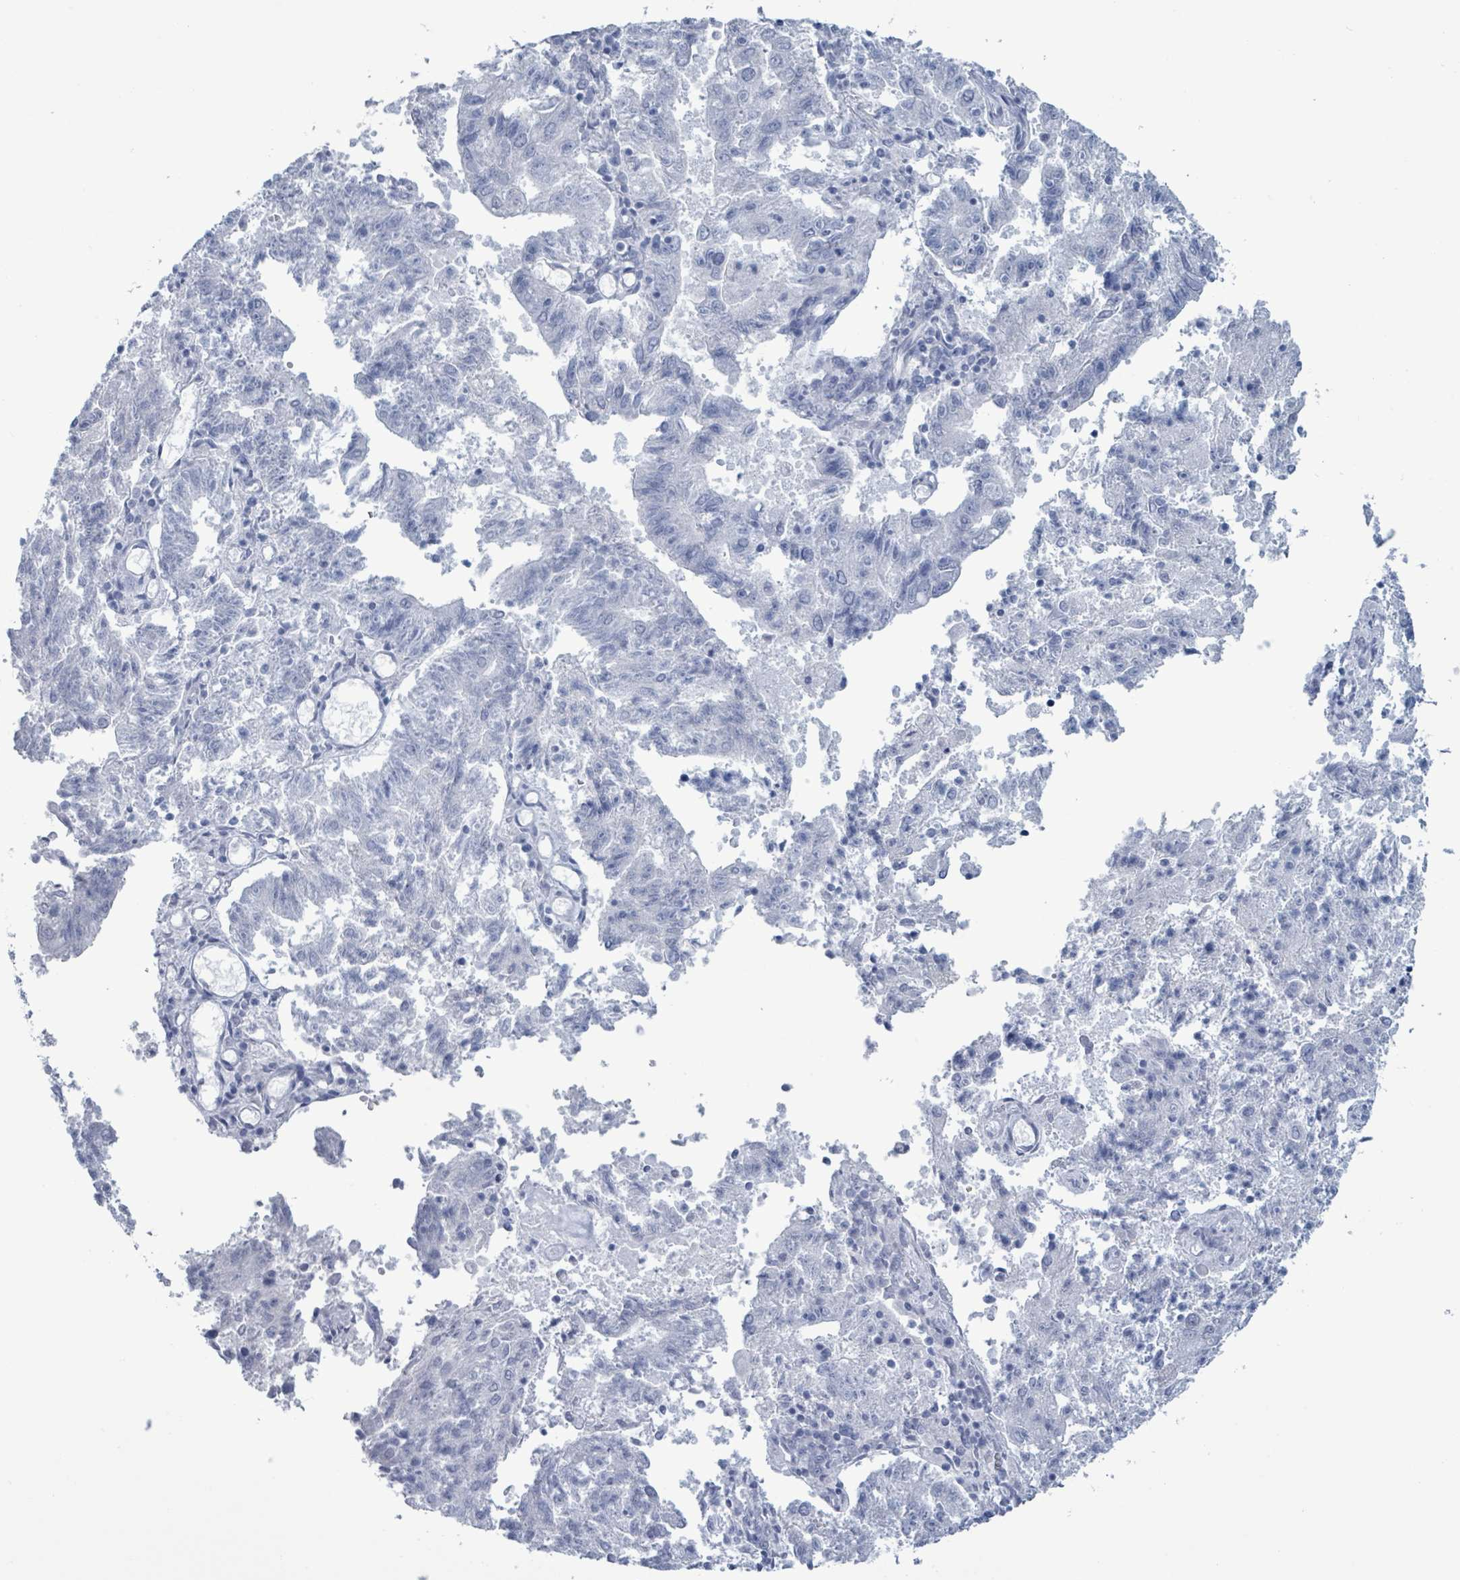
{"staining": {"intensity": "negative", "quantity": "none", "location": "none"}, "tissue": "endometrial cancer", "cell_type": "Tumor cells", "image_type": "cancer", "snomed": [{"axis": "morphology", "description": "Adenocarcinoma, NOS"}, {"axis": "topography", "description": "Endometrium"}], "caption": "This is an immunohistochemistry image of human adenocarcinoma (endometrial). There is no staining in tumor cells.", "gene": "NKX2-1", "patient": {"sex": "female", "age": 82}}